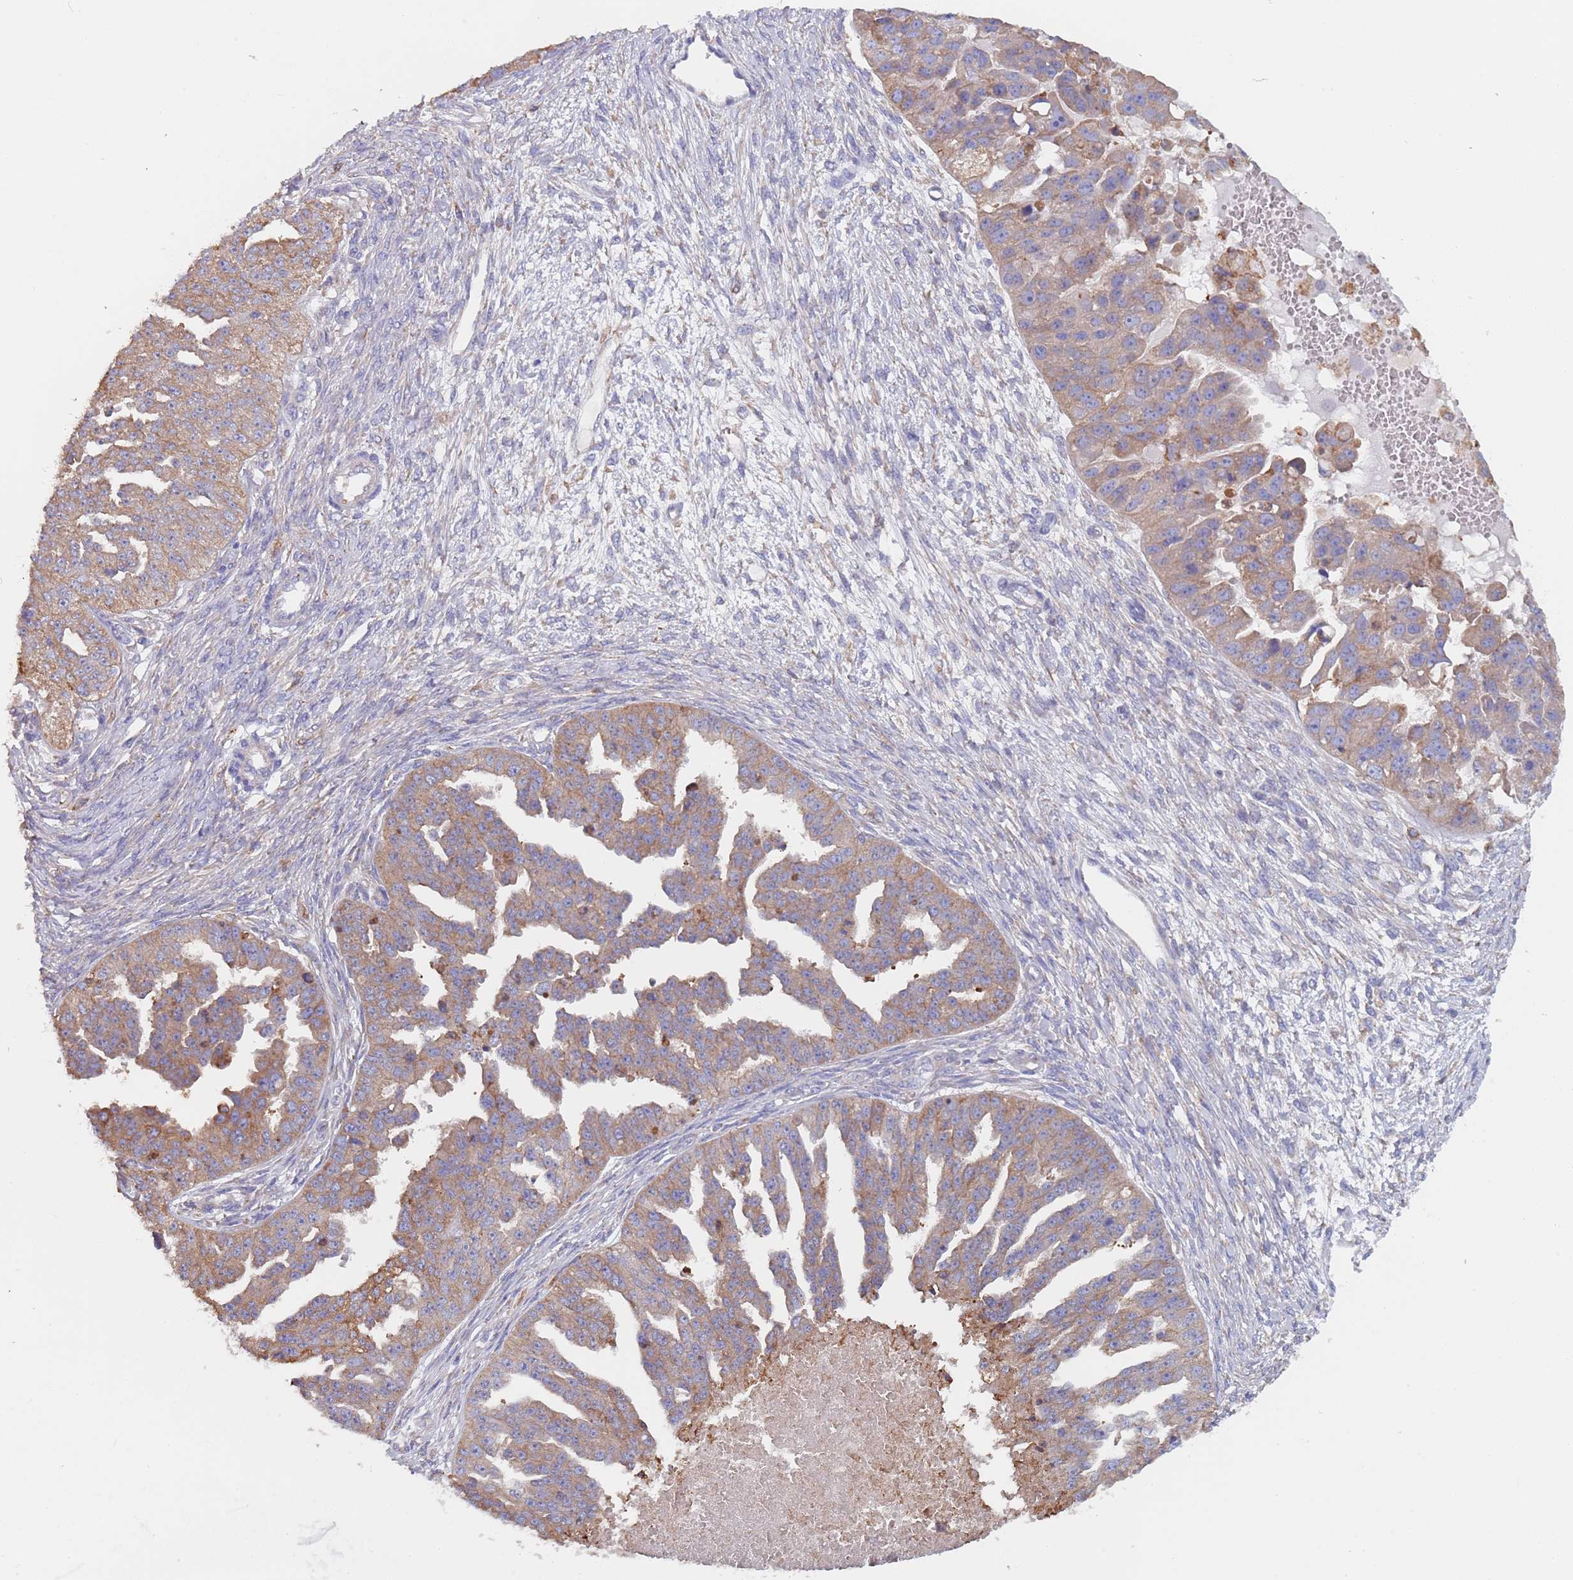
{"staining": {"intensity": "moderate", "quantity": ">75%", "location": "cytoplasmic/membranous"}, "tissue": "ovarian cancer", "cell_type": "Tumor cells", "image_type": "cancer", "snomed": [{"axis": "morphology", "description": "Cystadenocarcinoma, serous, NOS"}, {"axis": "topography", "description": "Ovary"}], "caption": "Protein expression by immunohistochemistry exhibits moderate cytoplasmic/membranous positivity in approximately >75% of tumor cells in serous cystadenocarcinoma (ovarian).", "gene": "DCUN1D3", "patient": {"sex": "female", "age": 58}}